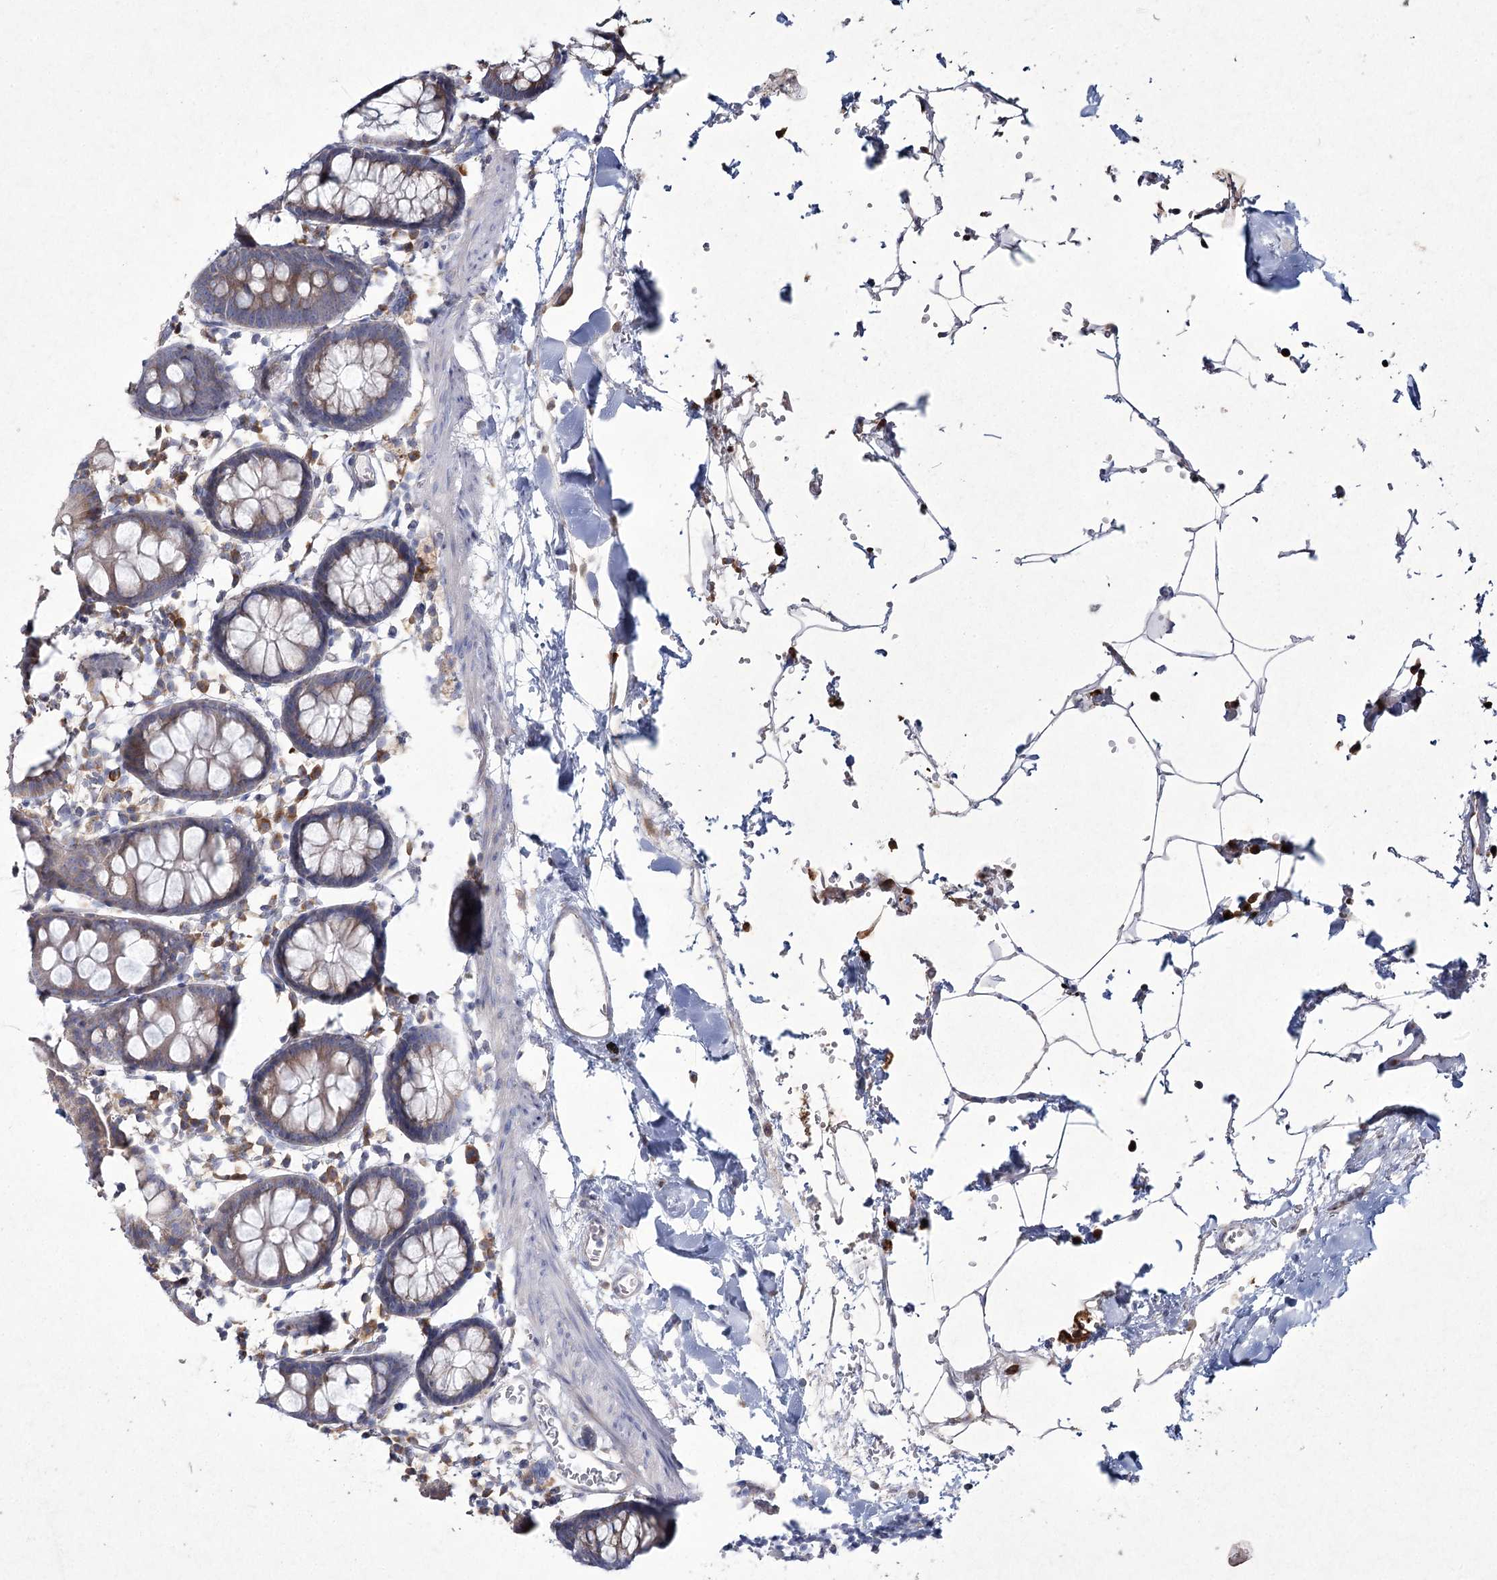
{"staining": {"intensity": "negative", "quantity": "none", "location": "none"}, "tissue": "colon", "cell_type": "Endothelial cells", "image_type": "normal", "snomed": [{"axis": "morphology", "description": "Normal tissue, NOS"}, {"axis": "topography", "description": "Colon"}], "caption": "Histopathology image shows no significant protein staining in endothelial cells of normal colon. (Stains: DAB immunohistochemistry with hematoxylin counter stain, Microscopy: brightfield microscopy at high magnification).", "gene": "NIPAL4", "patient": {"sex": "male", "age": 75}}